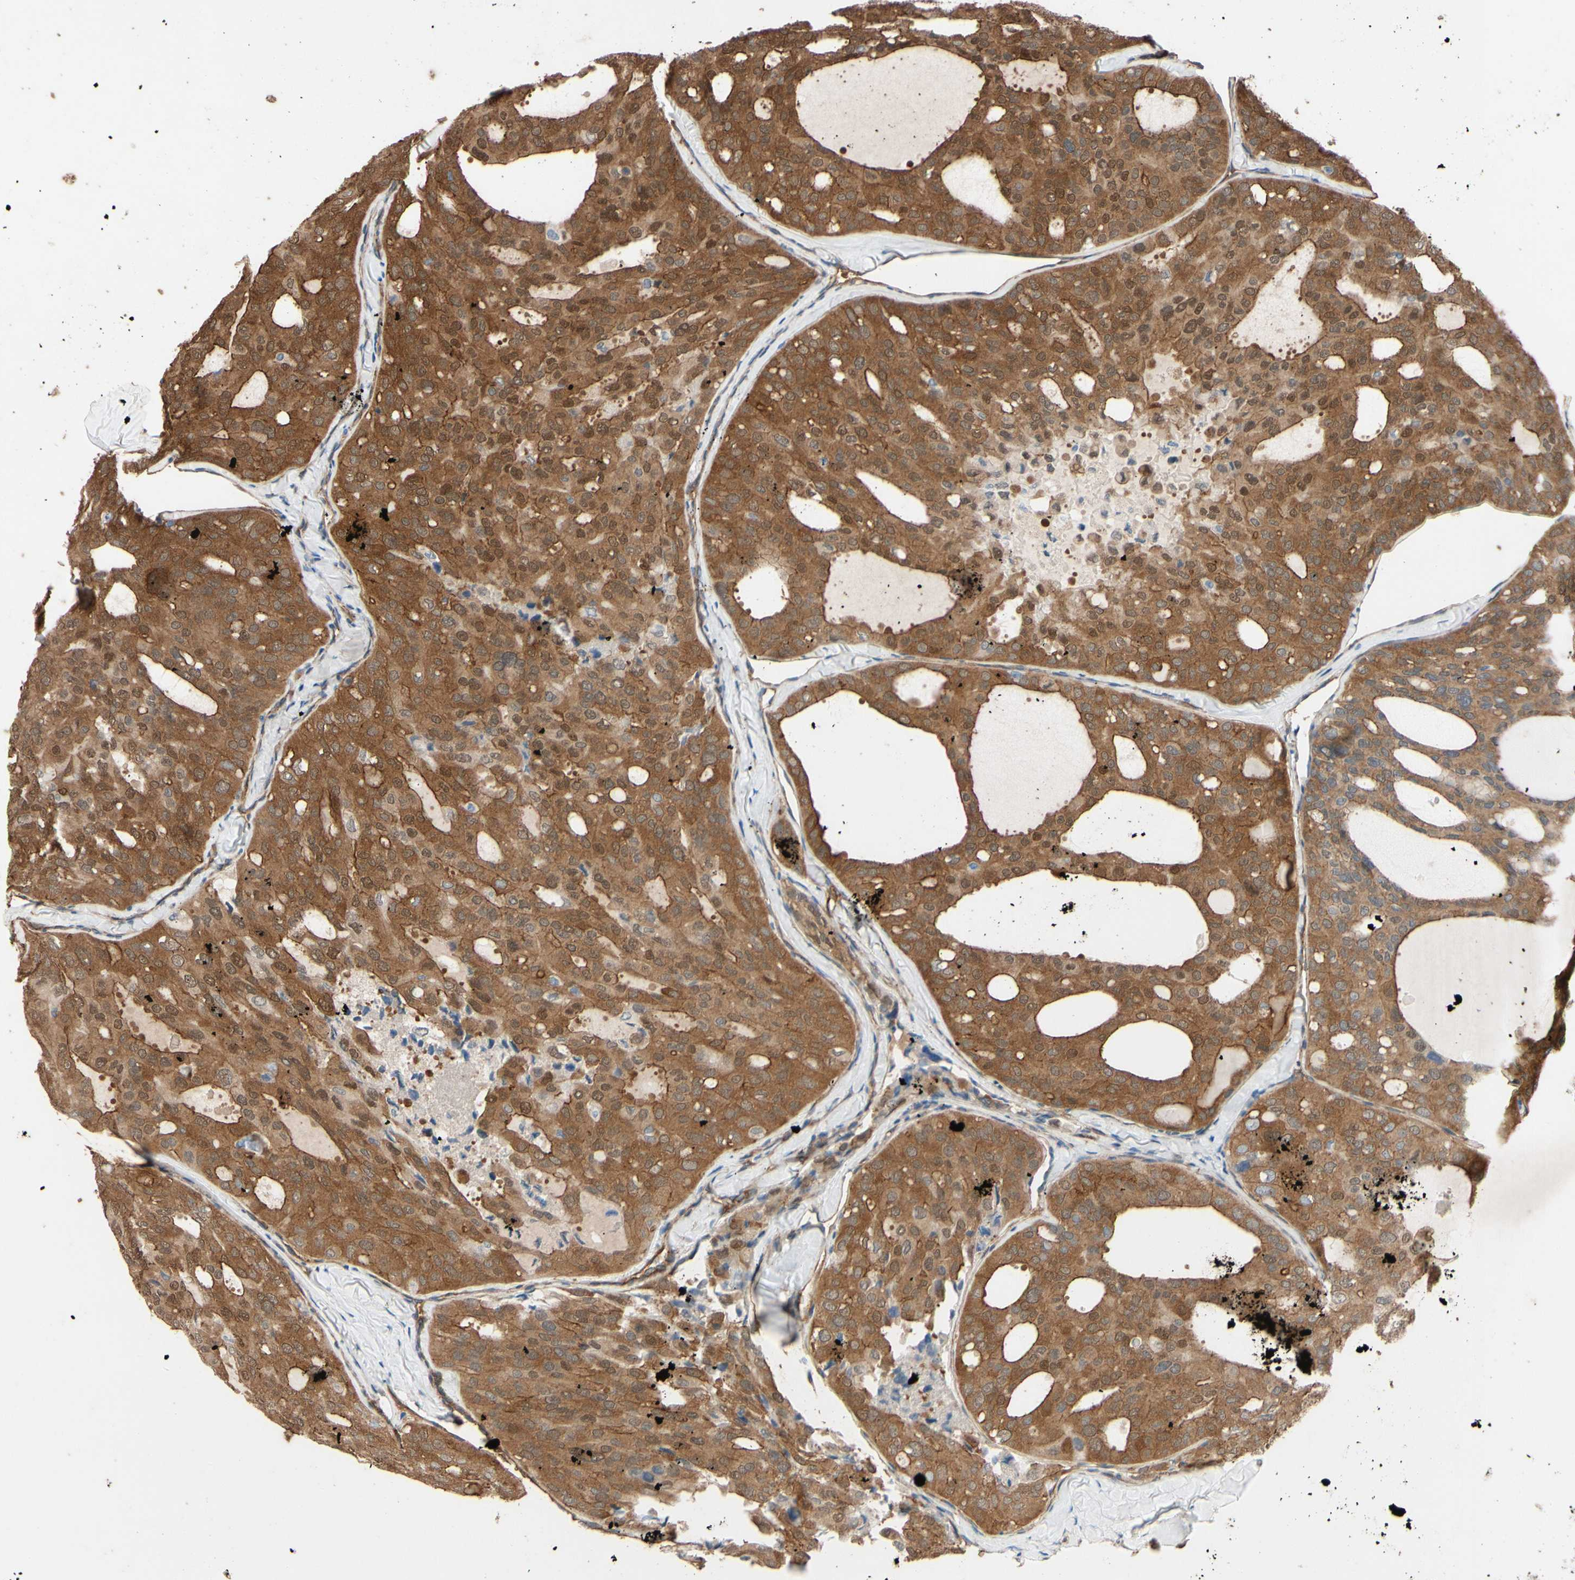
{"staining": {"intensity": "moderate", "quantity": ">75%", "location": "cytoplasmic/membranous"}, "tissue": "thyroid cancer", "cell_type": "Tumor cells", "image_type": "cancer", "snomed": [{"axis": "morphology", "description": "Follicular adenoma carcinoma, NOS"}, {"axis": "topography", "description": "Thyroid gland"}], "caption": "Protein expression by immunohistochemistry displays moderate cytoplasmic/membranous staining in about >75% of tumor cells in thyroid follicular adenoma carcinoma.", "gene": "CTTNBP2", "patient": {"sex": "male", "age": 75}}